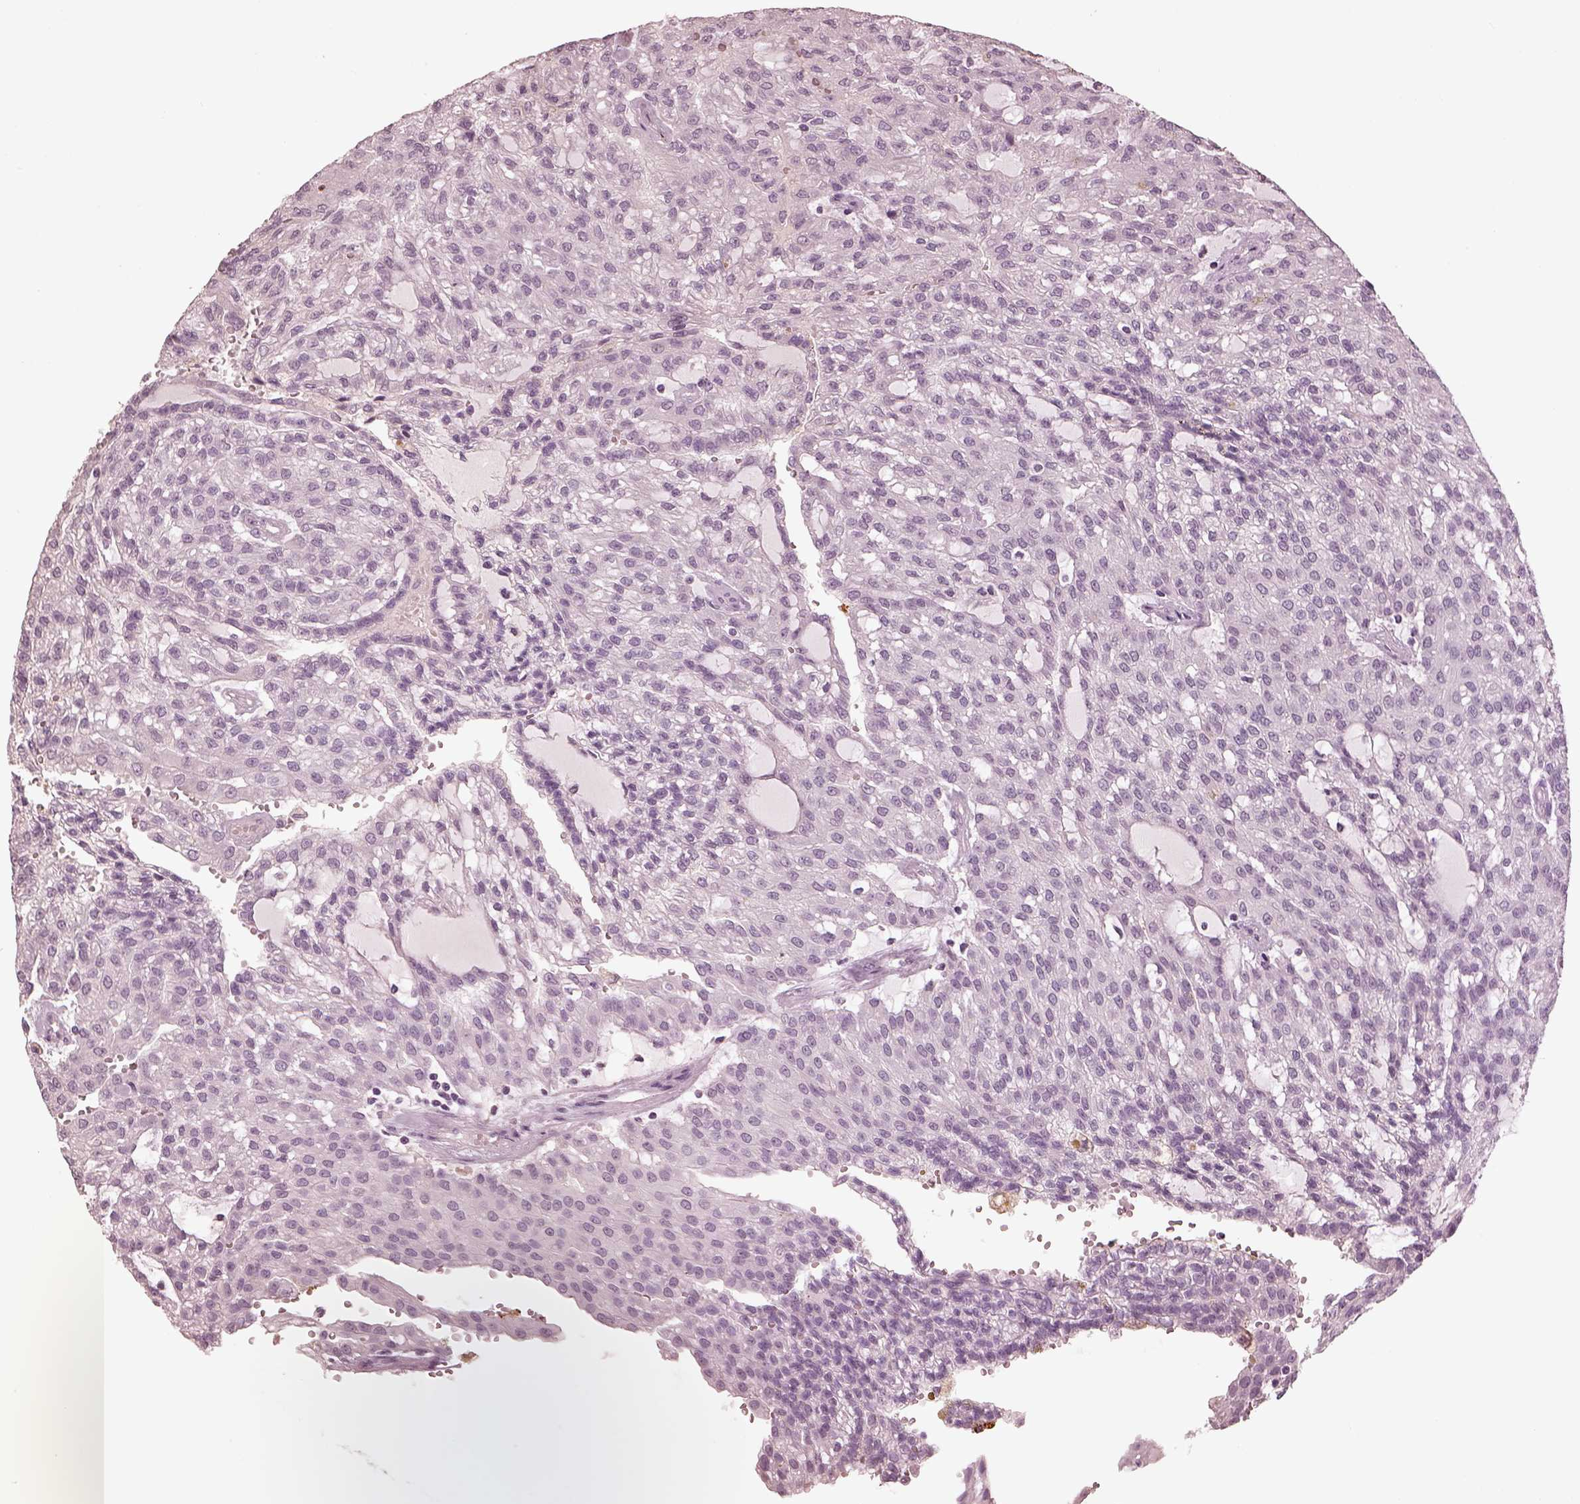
{"staining": {"intensity": "negative", "quantity": "none", "location": "none"}, "tissue": "renal cancer", "cell_type": "Tumor cells", "image_type": "cancer", "snomed": [{"axis": "morphology", "description": "Adenocarcinoma, NOS"}, {"axis": "topography", "description": "Kidney"}], "caption": "Tumor cells show no significant positivity in adenocarcinoma (renal).", "gene": "KCNA2", "patient": {"sex": "male", "age": 63}}